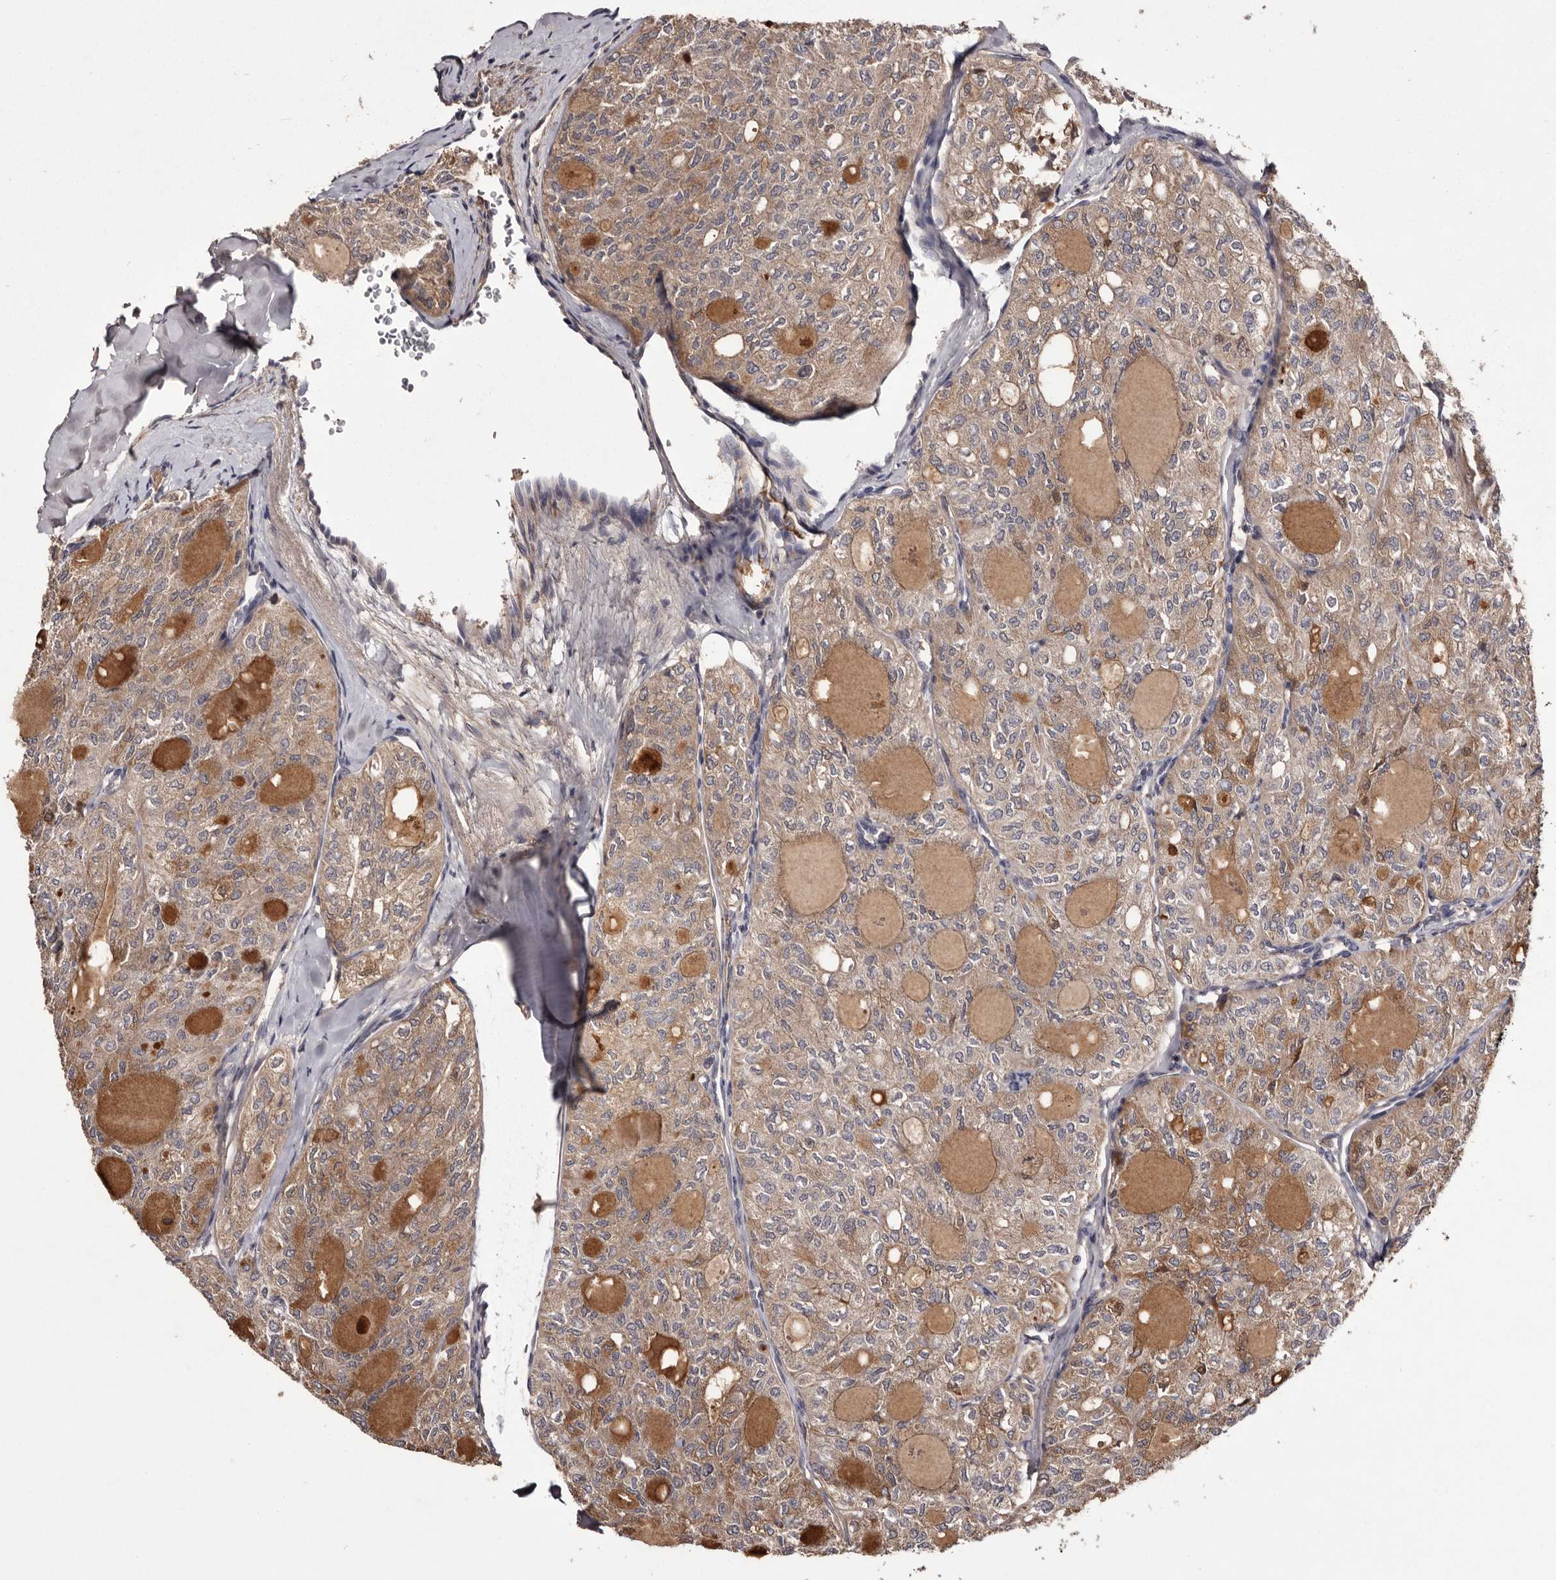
{"staining": {"intensity": "weak", "quantity": ">75%", "location": "cytoplasmic/membranous"}, "tissue": "thyroid cancer", "cell_type": "Tumor cells", "image_type": "cancer", "snomed": [{"axis": "morphology", "description": "Follicular adenoma carcinoma, NOS"}, {"axis": "topography", "description": "Thyroid gland"}], "caption": "Protein expression analysis of human thyroid follicular adenoma carcinoma reveals weak cytoplasmic/membranous expression in approximately >75% of tumor cells.", "gene": "CYP1B1", "patient": {"sex": "male", "age": 75}}